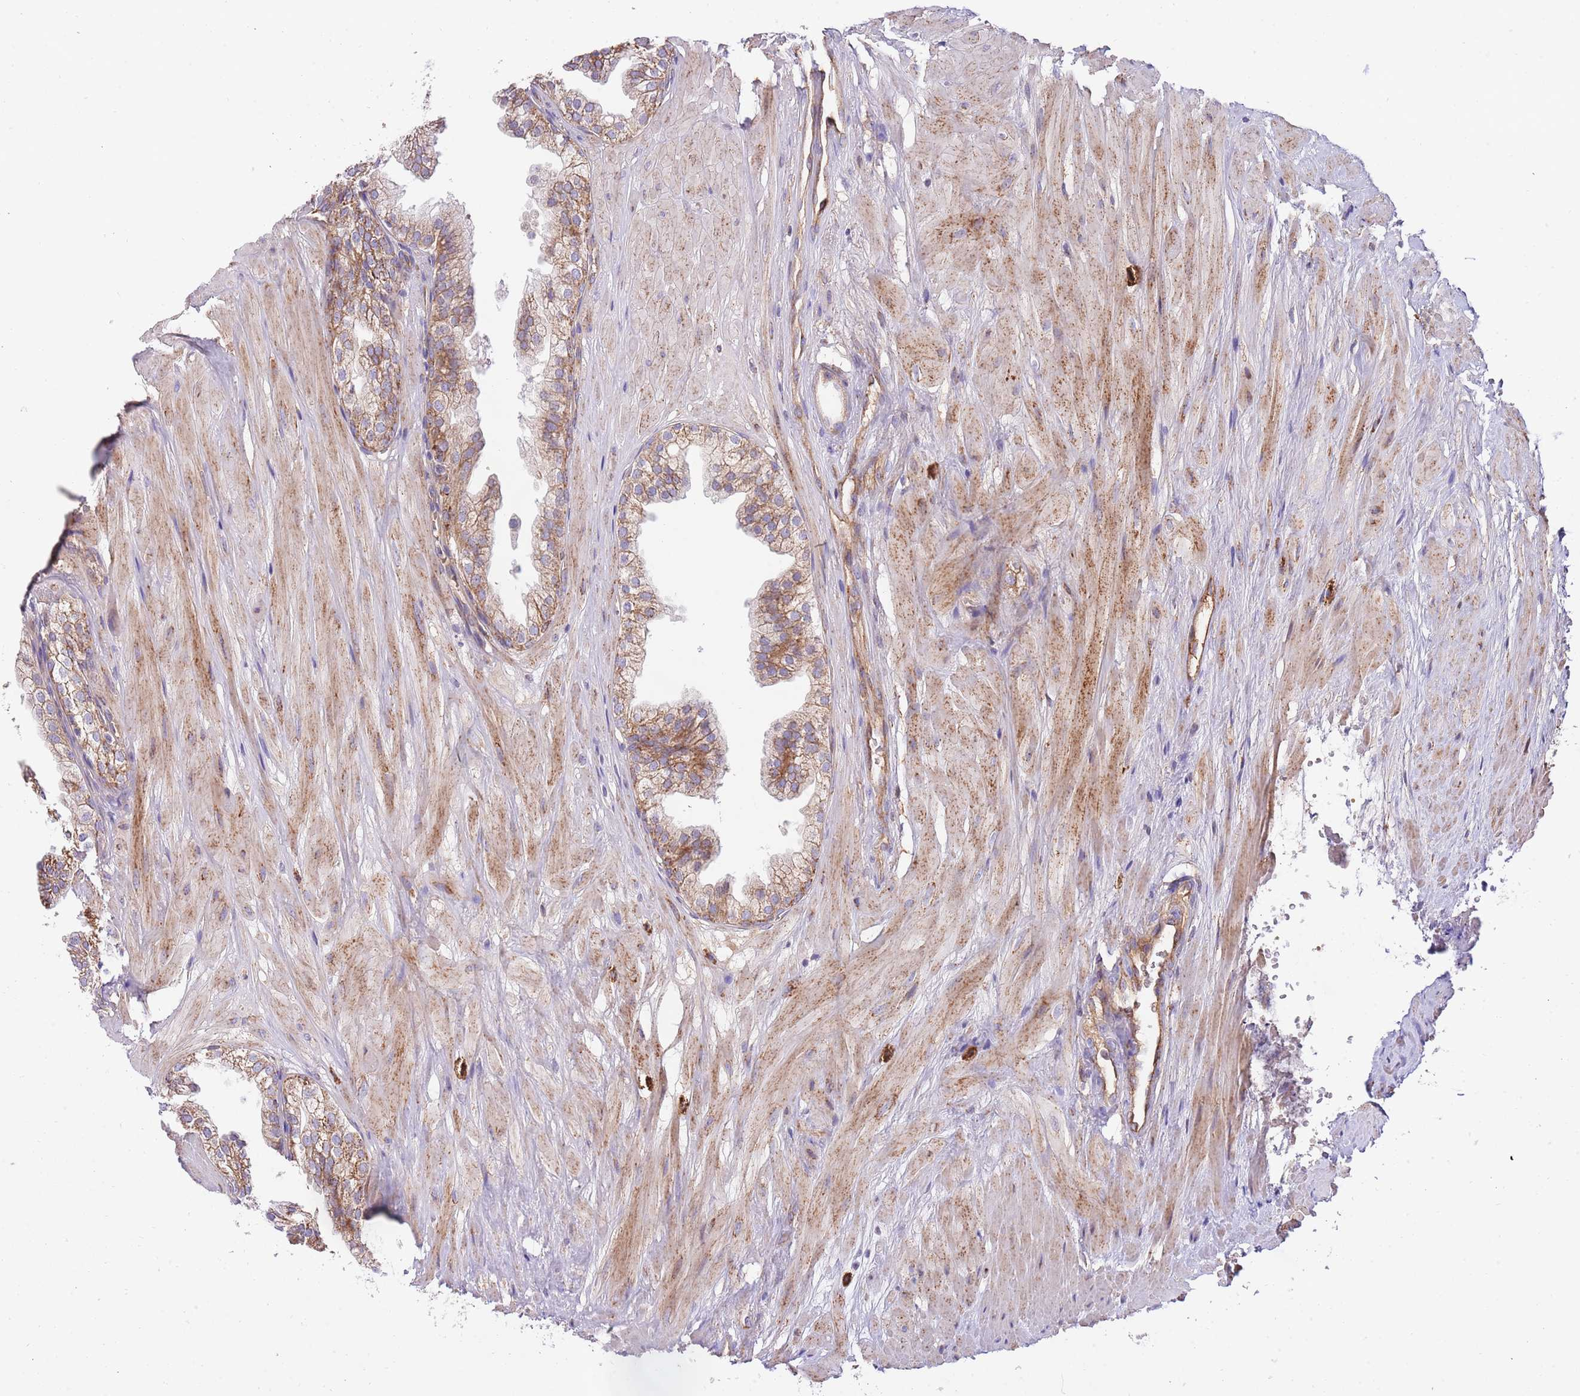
{"staining": {"intensity": "strong", "quantity": ">75%", "location": "cytoplasmic/membranous"}, "tissue": "prostate", "cell_type": "Glandular cells", "image_type": "normal", "snomed": [{"axis": "morphology", "description": "Normal tissue, NOS"}, {"axis": "topography", "description": "Prostate"}, {"axis": "topography", "description": "Peripheral nerve tissue"}], "caption": "Glandular cells reveal strong cytoplasmic/membranous staining in approximately >75% of cells in normal prostate. The staining was performed using DAB, with brown indicating positive protein expression. Nuclei are stained blue with hematoxylin.", "gene": "DOCK6", "patient": {"sex": "male", "age": 55}}